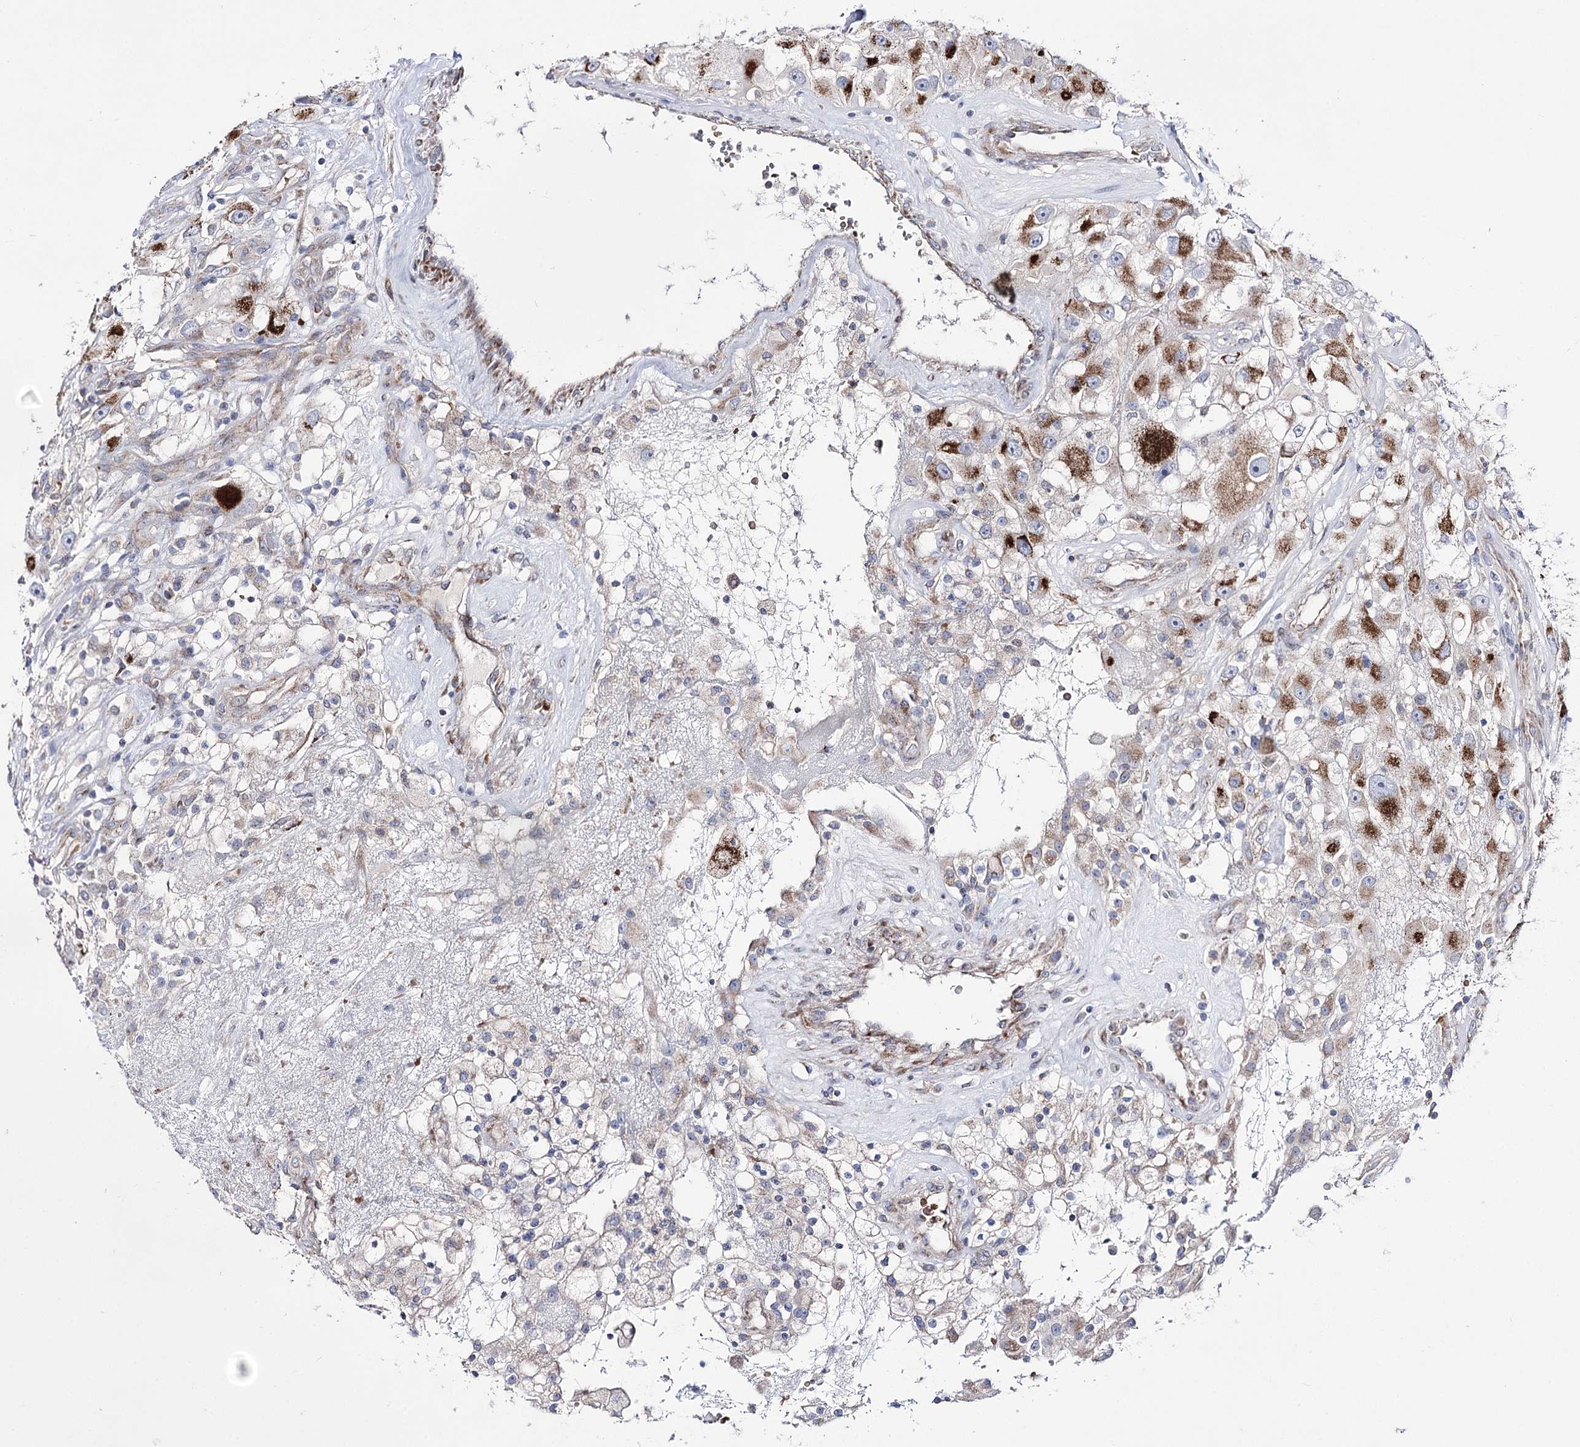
{"staining": {"intensity": "strong", "quantity": "25%-75%", "location": "cytoplasmic/membranous"}, "tissue": "renal cancer", "cell_type": "Tumor cells", "image_type": "cancer", "snomed": [{"axis": "morphology", "description": "Adenocarcinoma, NOS"}, {"axis": "topography", "description": "Kidney"}], "caption": "High-power microscopy captured an immunohistochemistry image of adenocarcinoma (renal), revealing strong cytoplasmic/membranous staining in about 25%-75% of tumor cells.", "gene": "OSBPL5", "patient": {"sex": "female", "age": 52}}